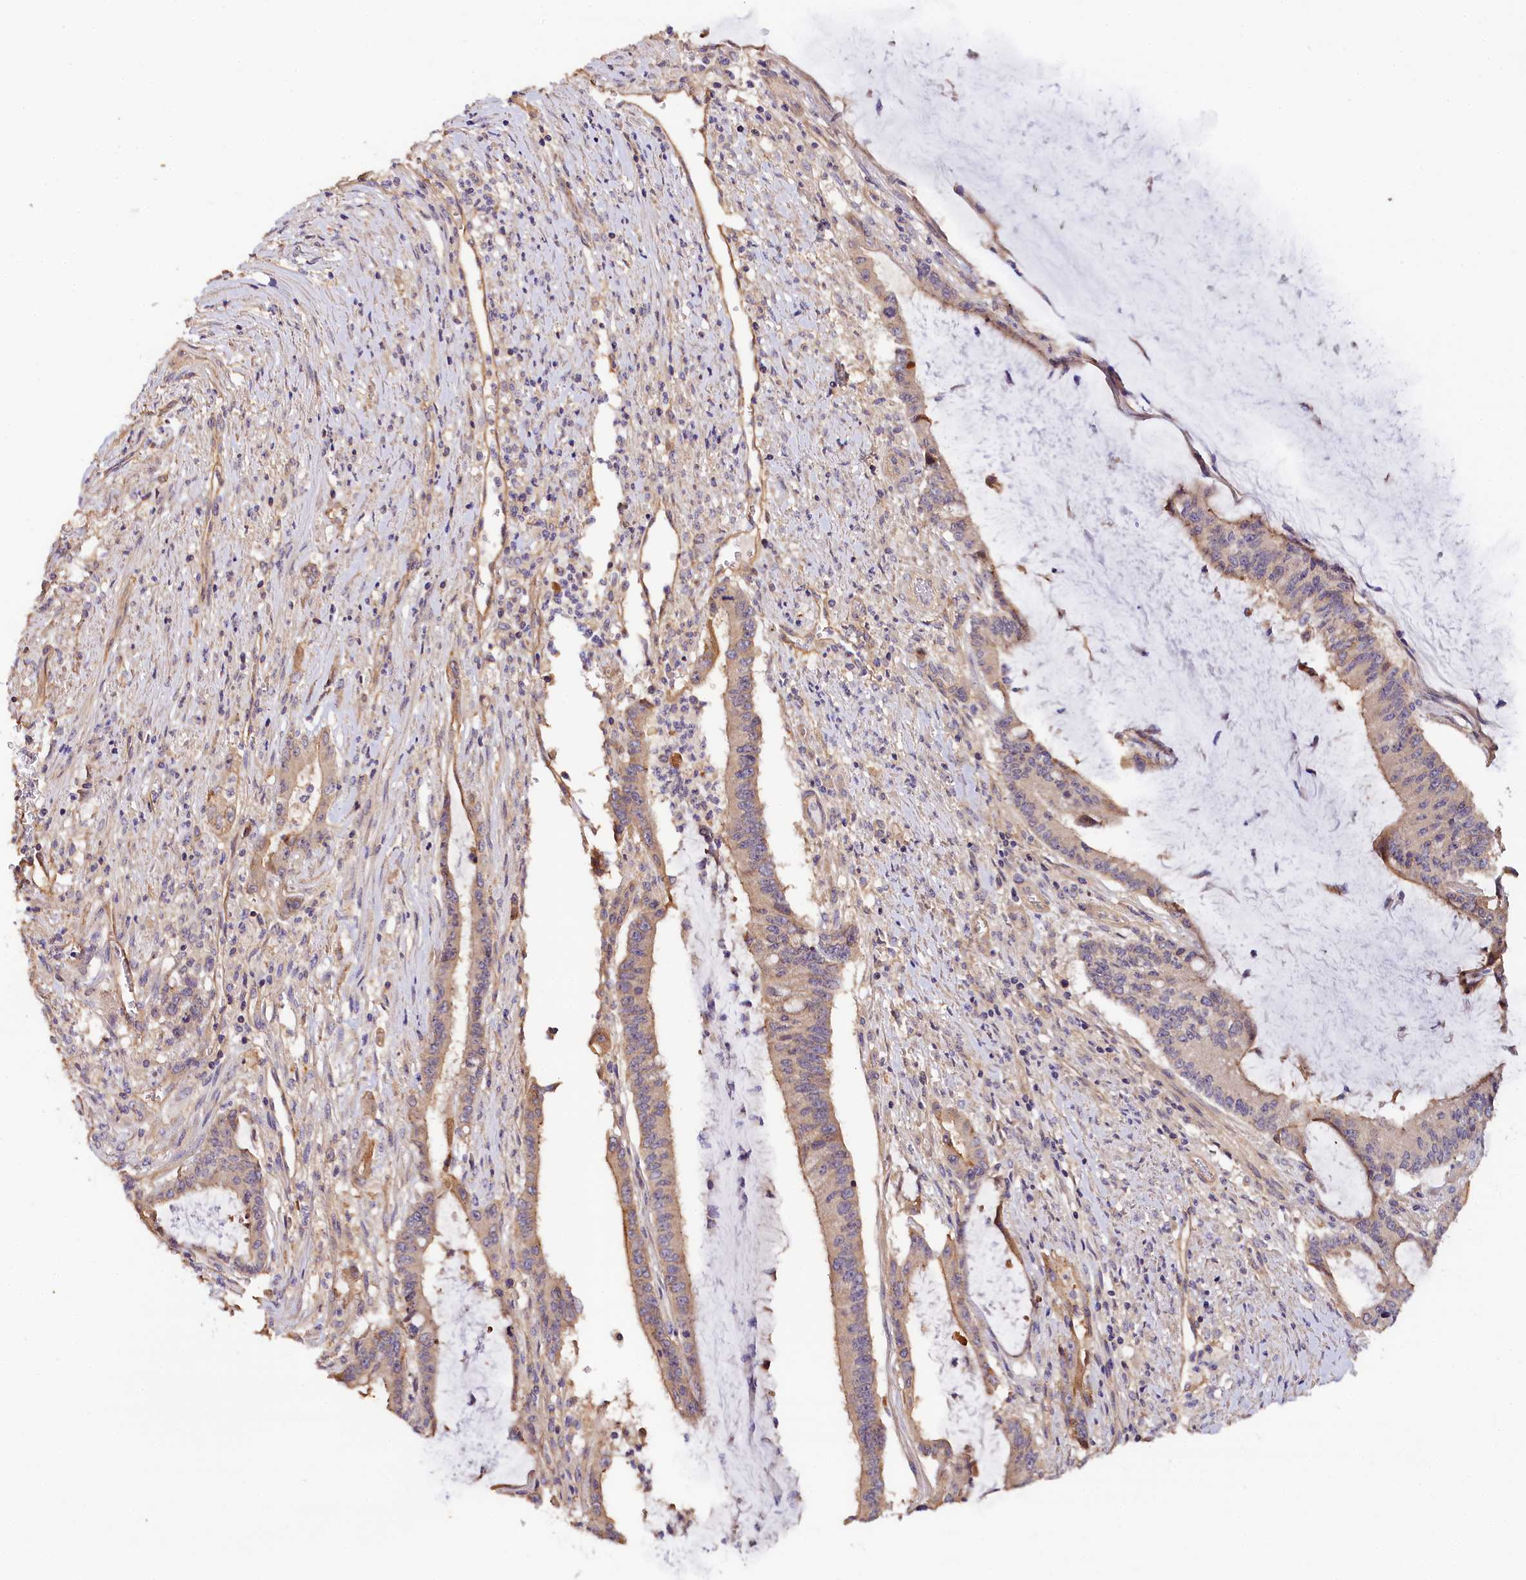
{"staining": {"intensity": "weak", "quantity": "<25%", "location": "cytoplasmic/membranous"}, "tissue": "pancreatic cancer", "cell_type": "Tumor cells", "image_type": "cancer", "snomed": [{"axis": "morphology", "description": "Adenocarcinoma, NOS"}, {"axis": "topography", "description": "Pancreas"}], "caption": "Tumor cells are negative for brown protein staining in pancreatic adenocarcinoma.", "gene": "KATNB1", "patient": {"sex": "female", "age": 50}}